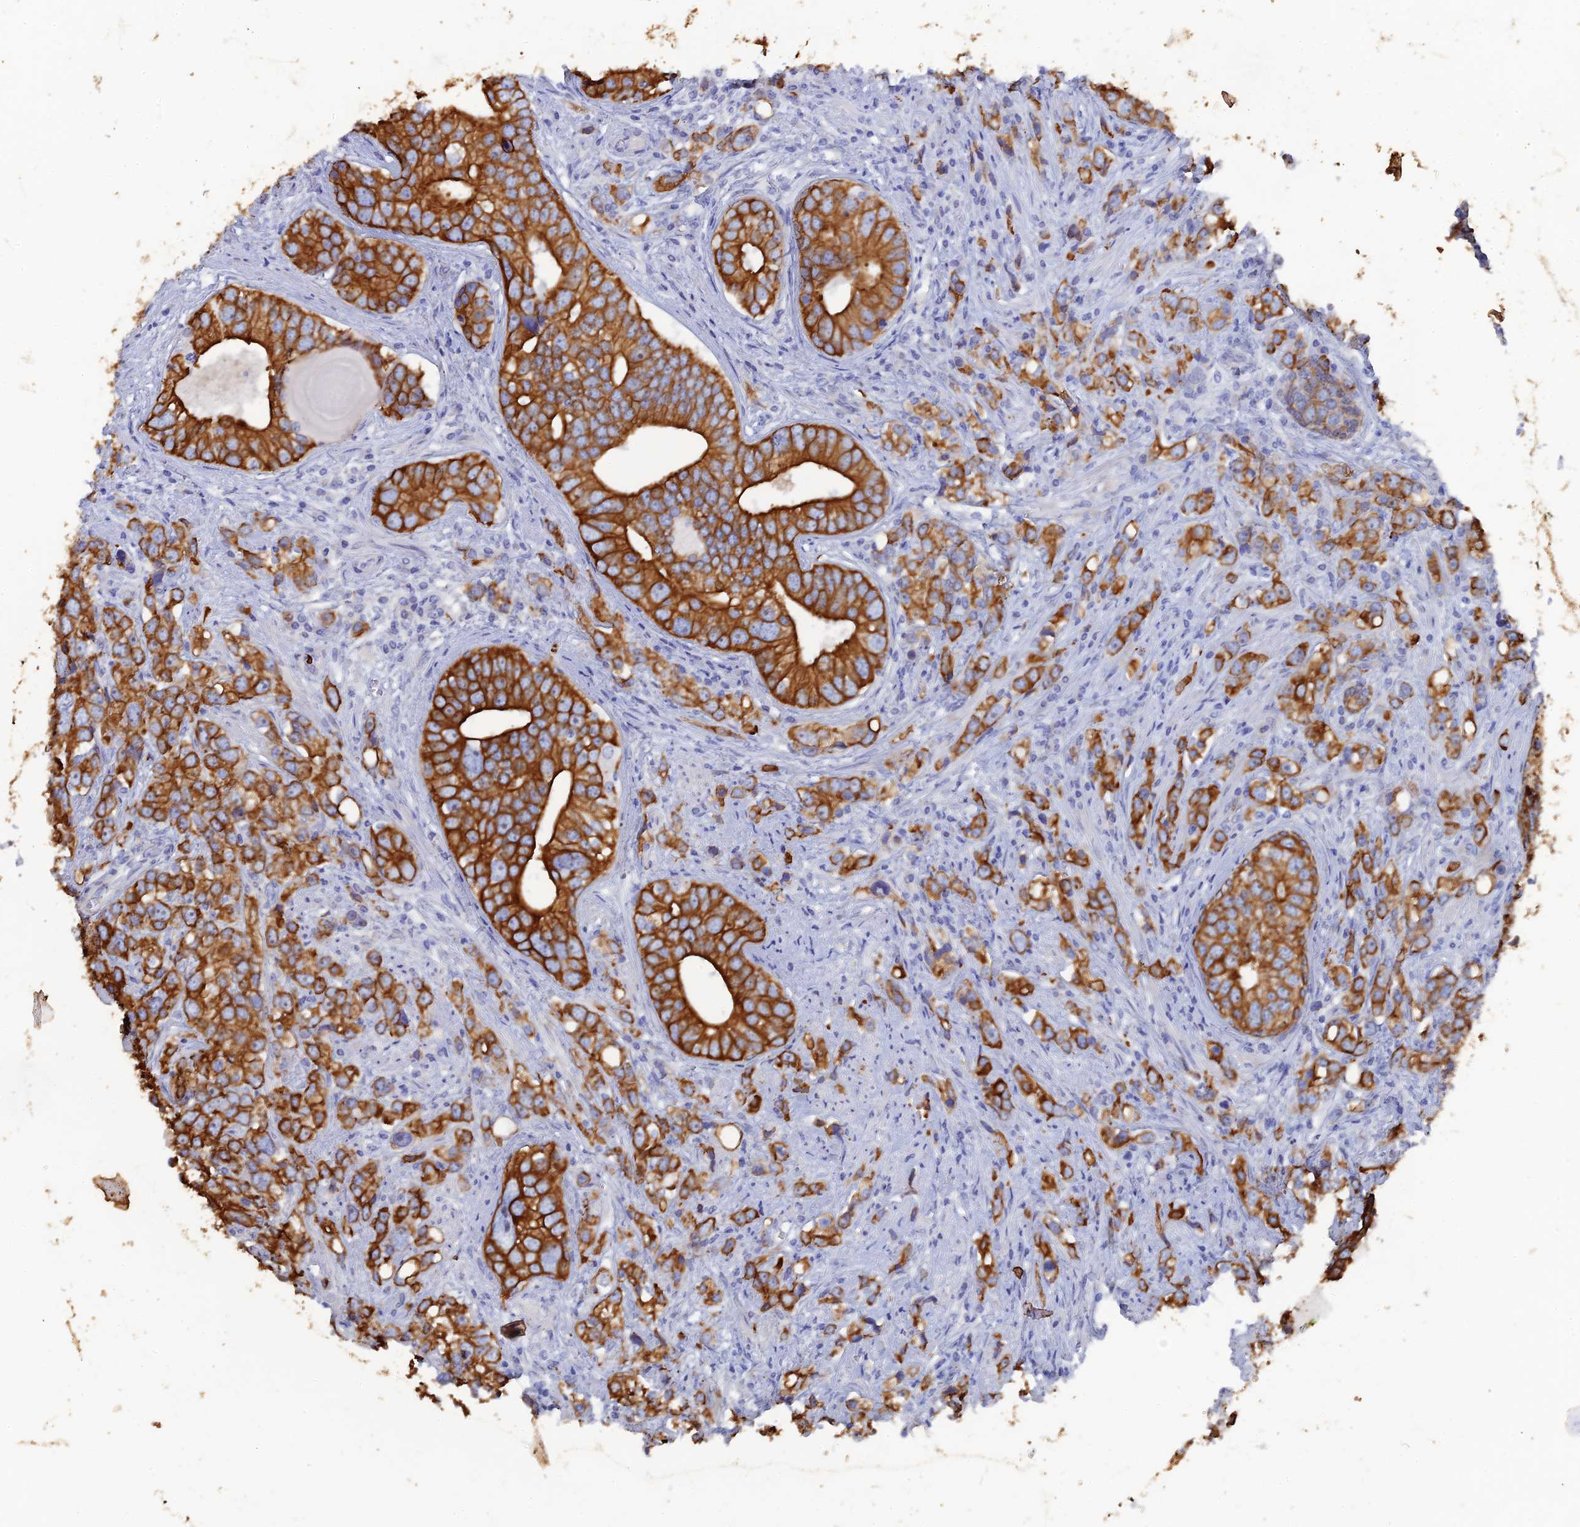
{"staining": {"intensity": "strong", "quantity": ">75%", "location": "cytoplasmic/membranous"}, "tissue": "prostate cancer", "cell_type": "Tumor cells", "image_type": "cancer", "snomed": [{"axis": "morphology", "description": "Adenocarcinoma, High grade"}, {"axis": "topography", "description": "Prostate"}], "caption": "Prostate adenocarcinoma (high-grade) stained with immunohistochemistry (IHC) reveals strong cytoplasmic/membranous positivity in approximately >75% of tumor cells.", "gene": "SRFBP1", "patient": {"sex": "male", "age": 71}}